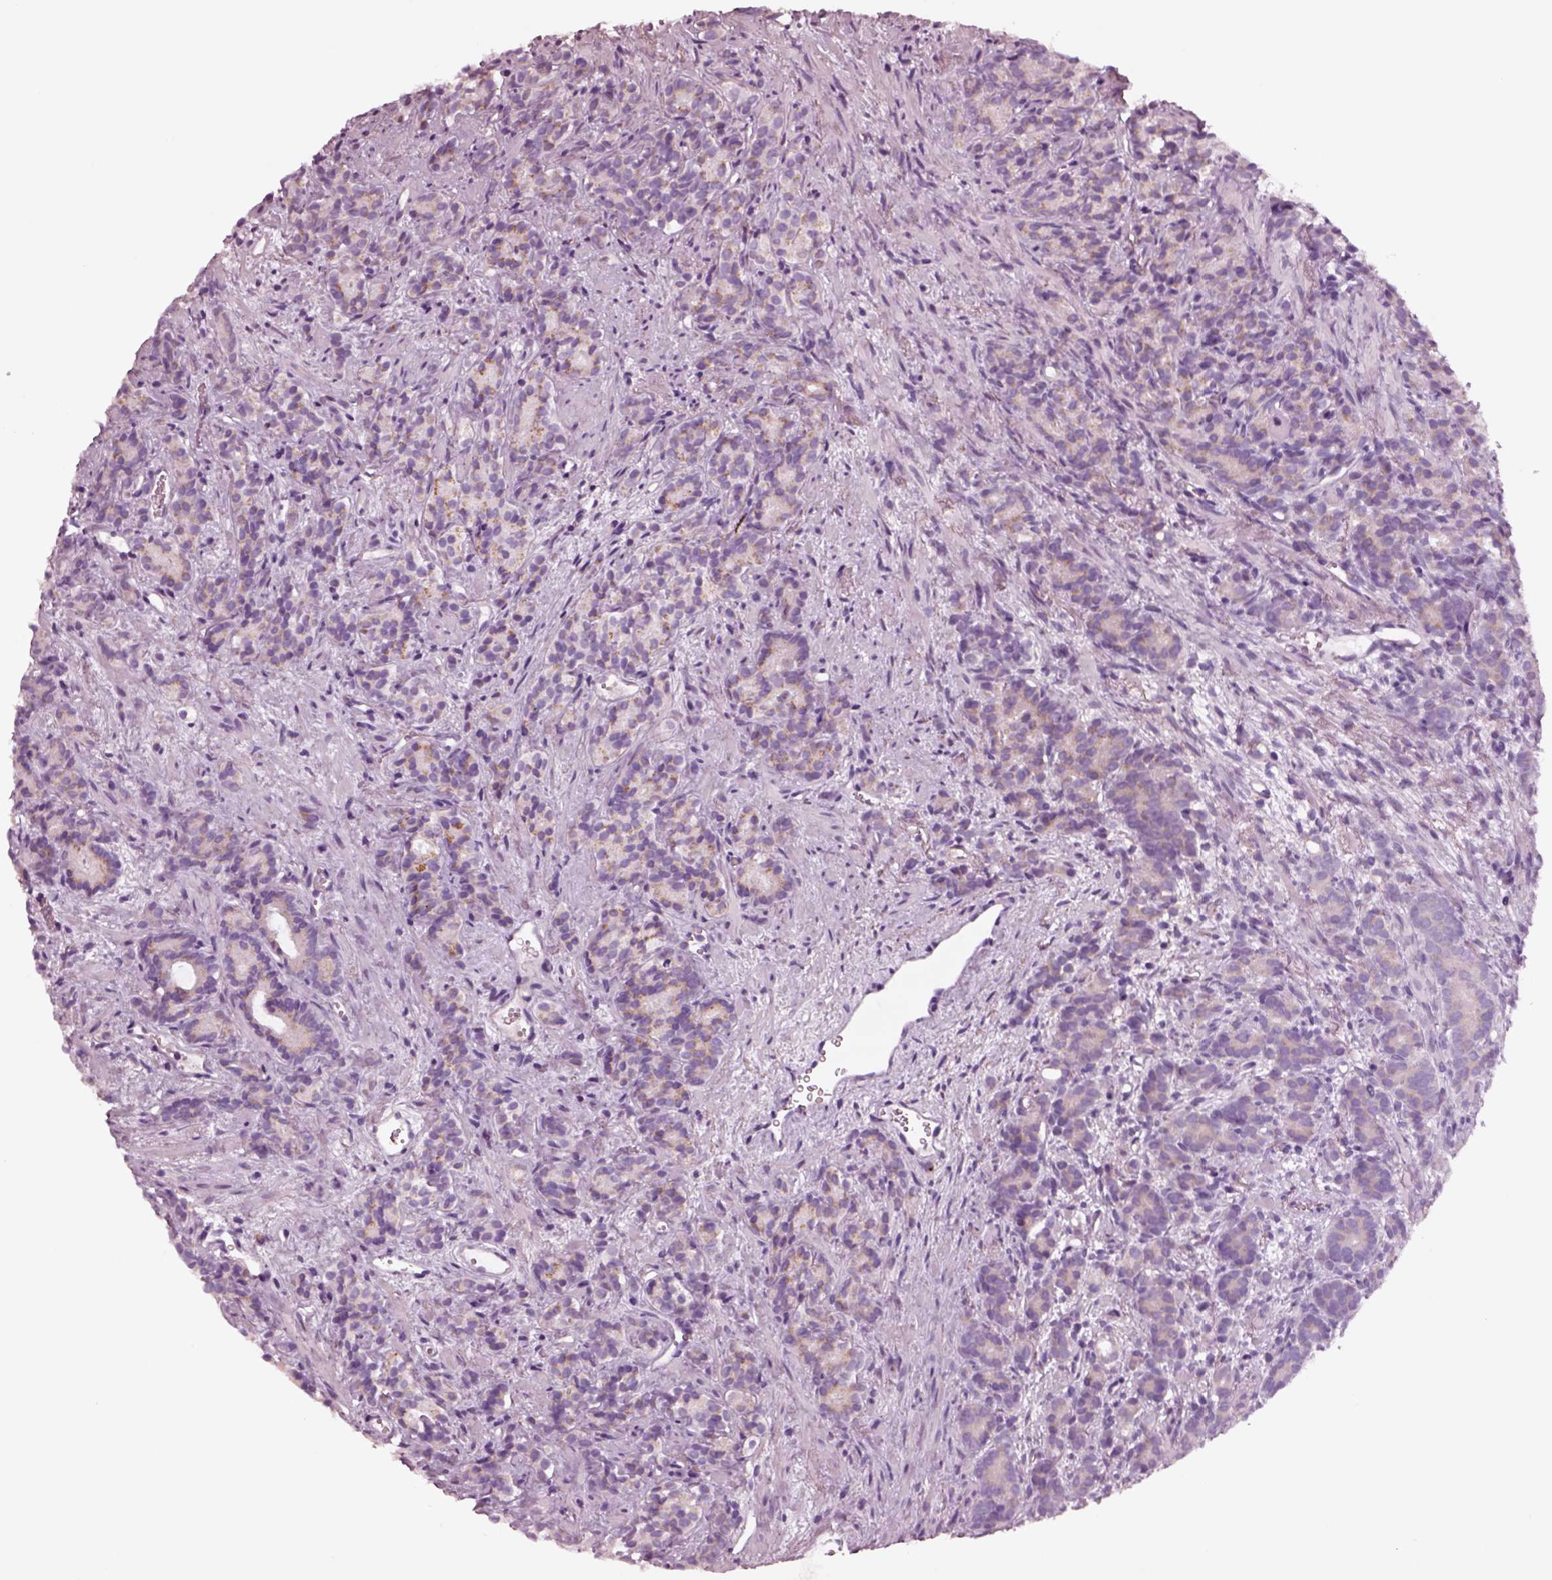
{"staining": {"intensity": "weak", "quantity": "<25%", "location": "cytoplasmic/membranous"}, "tissue": "prostate cancer", "cell_type": "Tumor cells", "image_type": "cancer", "snomed": [{"axis": "morphology", "description": "Adenocarcinoma, High grade"}, {"axis": "topography", "description": "Prostate"}], "caption": "Immunohistochemical staining of prostate cancer (adenocarcinoma (high-grade)) demonstrates no significant staining in tumor cells. (DAB immunohistochemistry (IHC) with hematoxylin counter stain).", "gene": "NMRK2", "patient": {"sex": "male", "age": 84}}